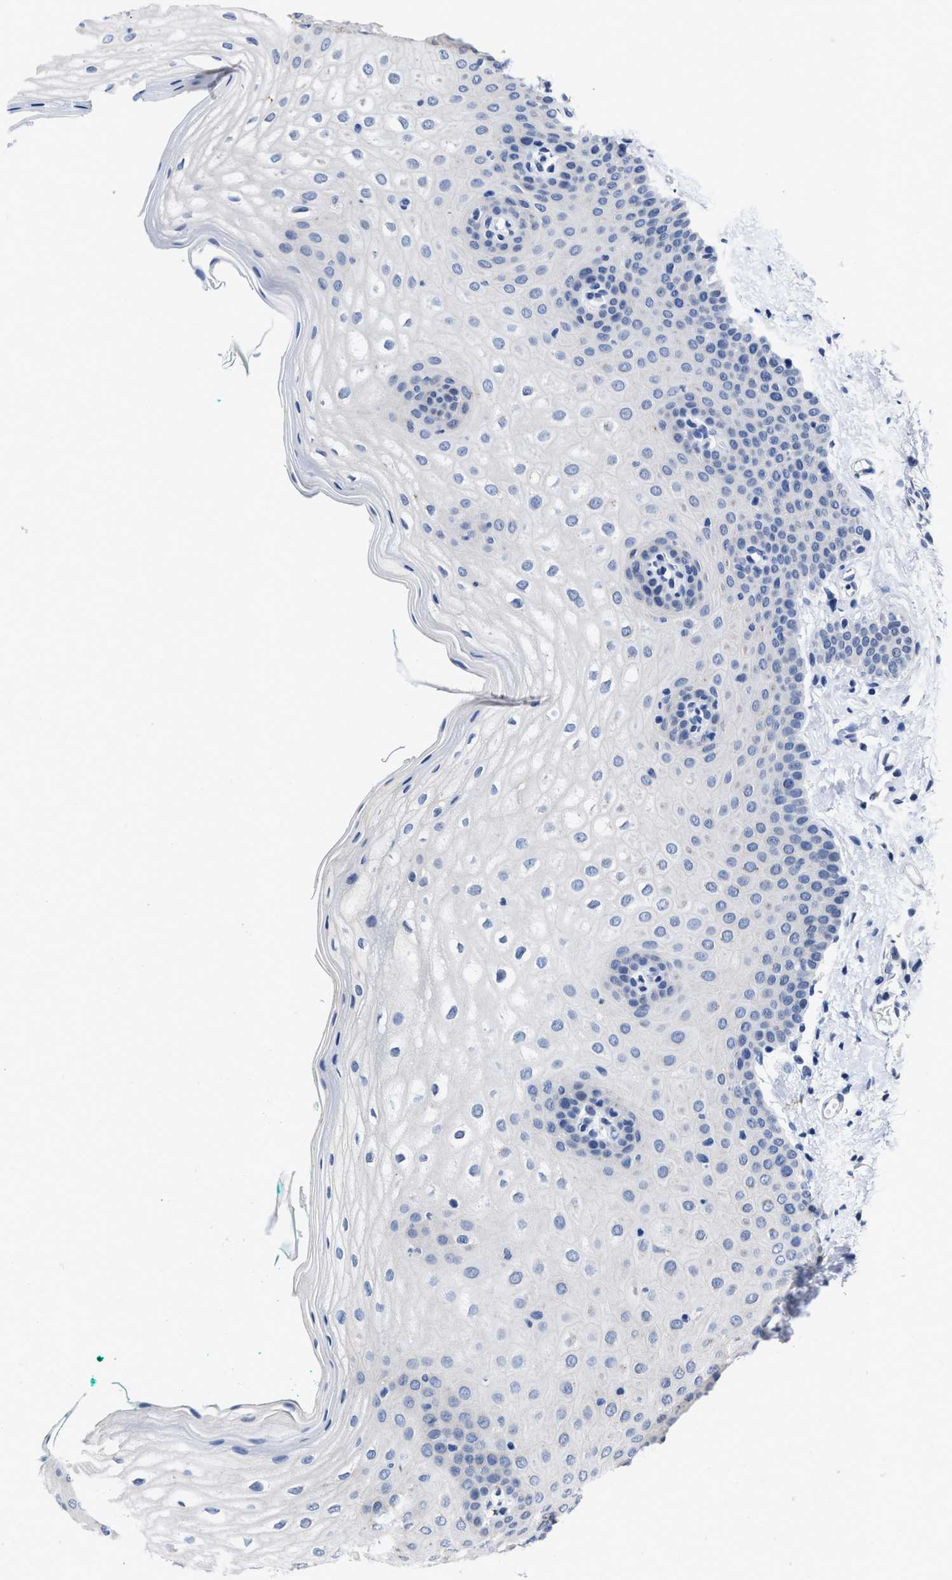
{"staining": {"intensity": "negative", "quantity": "none", "location": "none"}, "tissue": "oral mucosa", "cell_type": "Squamous epithelial cells", "image_type": "normal", "snomed": [{"axis": "morphology", "description": "Normal tissue, NOS"}, {"axis": "topography", "description": "Skin"}, {"axis": "topography", "description": "Oral tissue"}], "caption": "Histopathology image shows no protein expression in squamous epithelial cells of benign oral mucosa.", "gene": "HOOK1", "patient": {"sex": "male", "age": 84}}